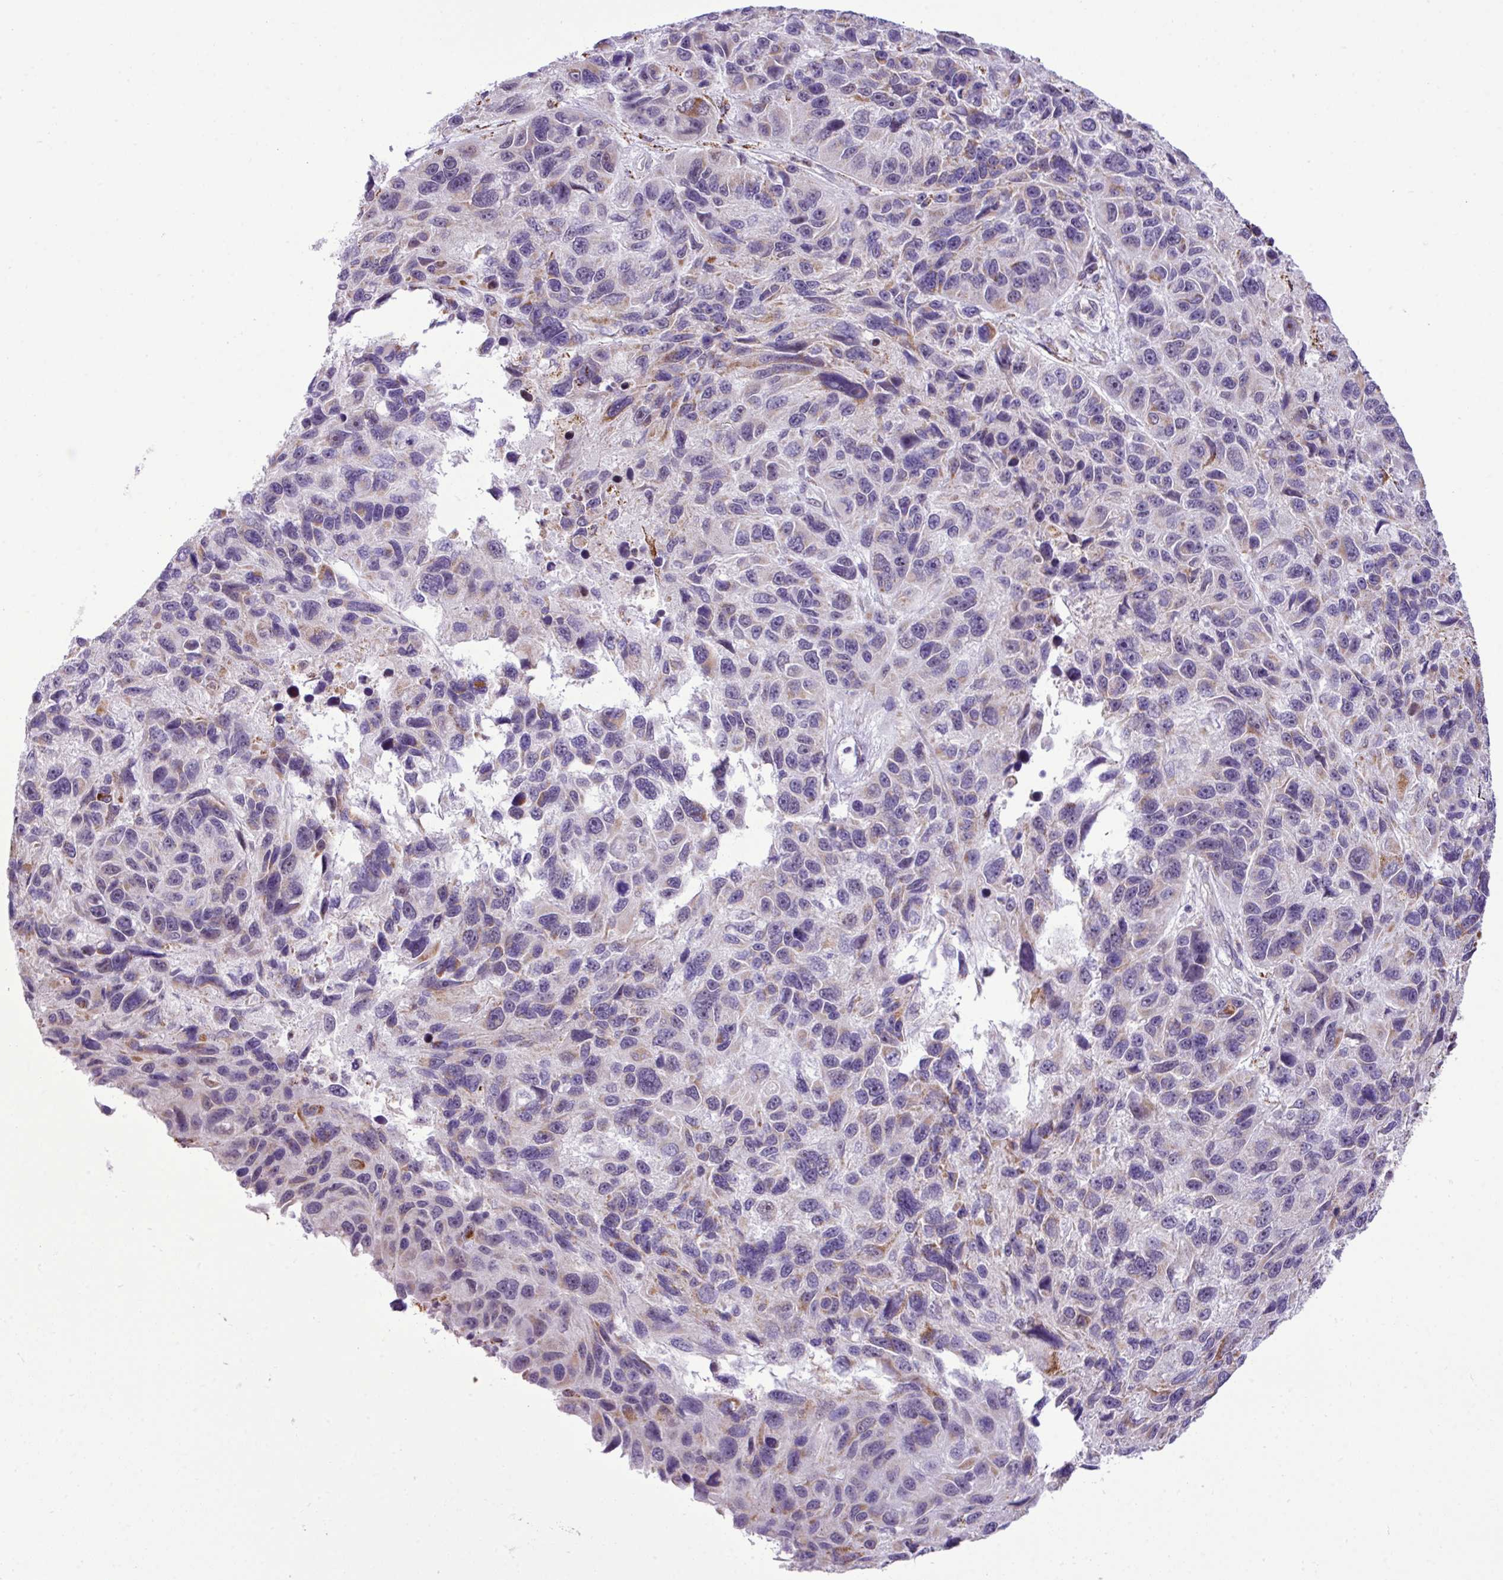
{"staining": {"intensity": "weak", "quantity": "25%-75%", "location": "cytoplasmic/membranous"}, "tissue": "melanoma", "cell_type": "Tumor cells", "image_type": "cancer", "snomed": [{"axis": "morphology", "description": "Malignant melanoma, NOS"}, {"axis": "topography", "description": "Skin"}], "caption": "Malignant melanoma was stained to show a protein in brown. There is low levels of weak cytoplasmic/membranous staining in about 25%-75% of tumor cells.", "gene": "SGPP1", "patient": {"sex": "male", "age": 53}}